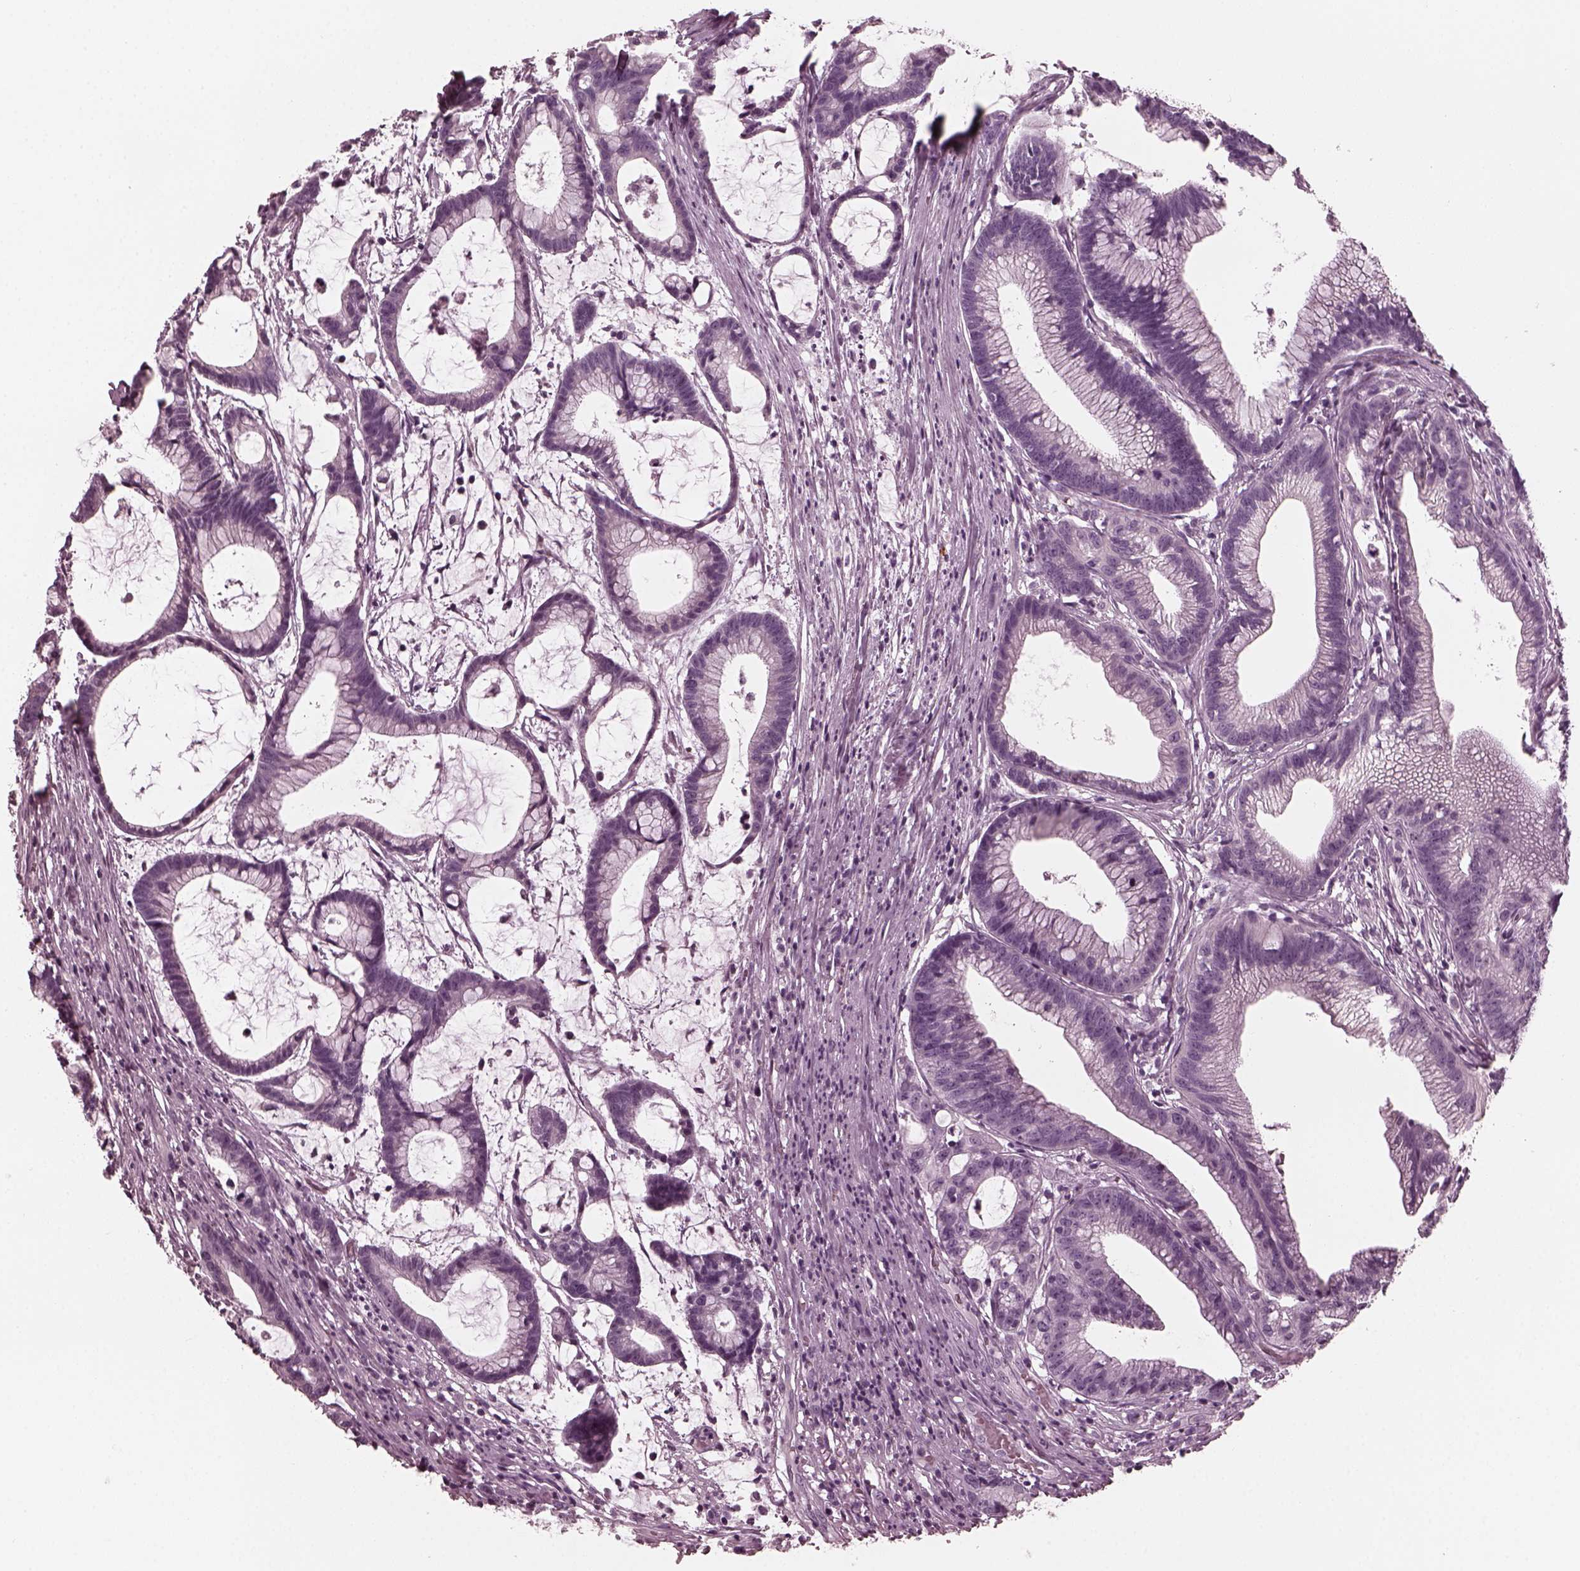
{"staining": {"intensity": "negative", "quantity": "none", "location": "none"}, "tissue": "colorectal cancer", "cell_type": "Tumor cells", "image_type": "cancer", "snomed": [{"axis": "morphology", "description": "Adenocarcinoma, NOS"}, {"axis": "topography", "description": "Colon"}], "caption": "DAB immunohistochemical staining of human adenocarcinoma (colorectal) displays no significant positivity in tumor cells.", "gene": "GRM6", "patient": {"sex": "female", "age": 78}}